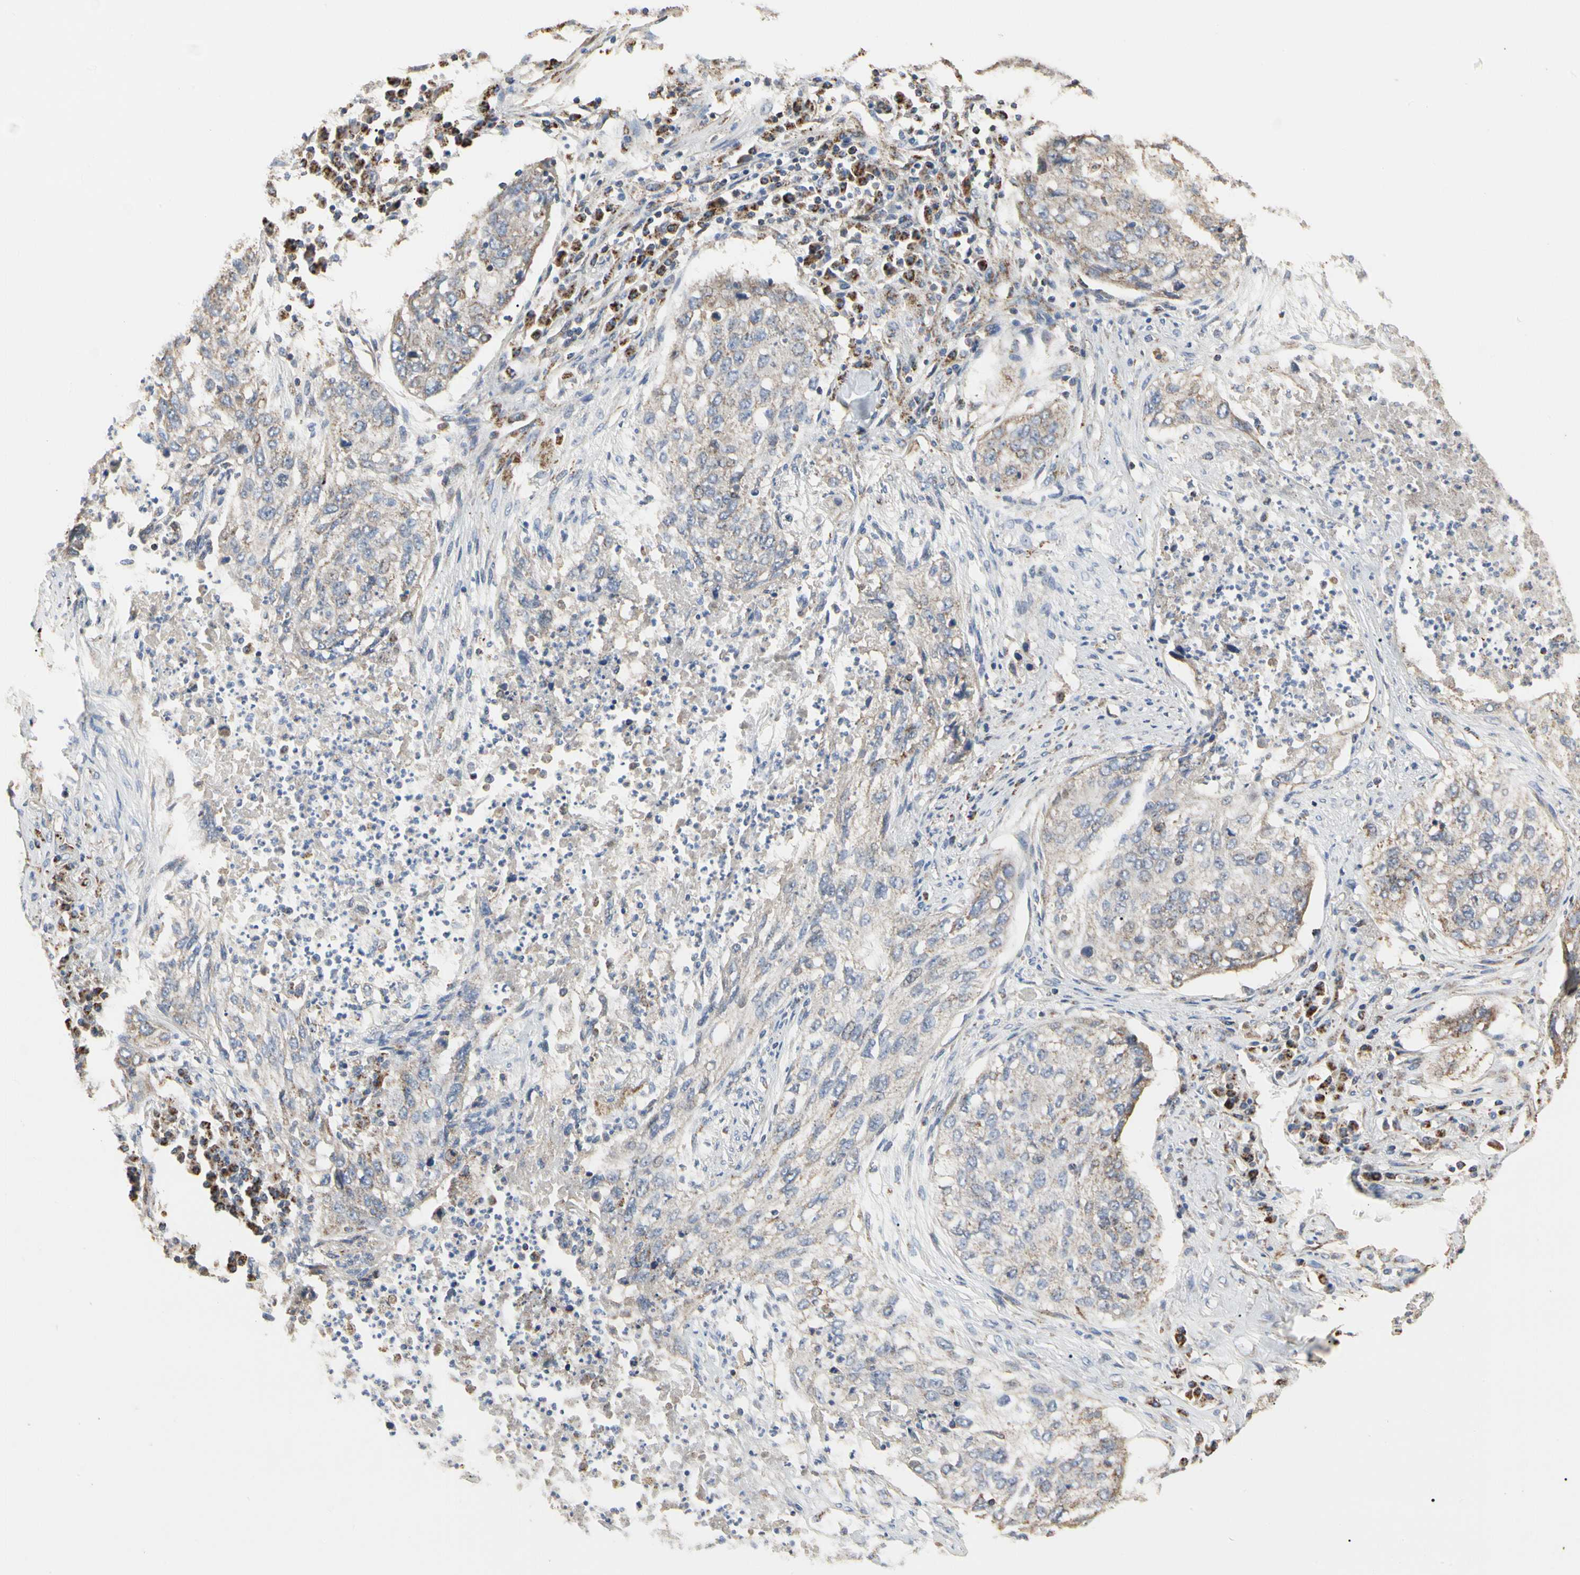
{"staining": {"intensity": "negative", "quantity": "none", "location": "none"}, "tissue": "lung cancer", "cell_type": "Tumor cells", "image_type": "cancer", "snomed": [{"axis": "morphology", "description": "Squamous cell carcinoma, NOS"}, {"axis": "topography", "description": "Lung"}], "caption": "Protein analysis of lung squamous cell carcinoma reveals no significant positivity in tumor cells.", "gene": "TUBA1A", "patient": {"sex": "female", "age": 63}}